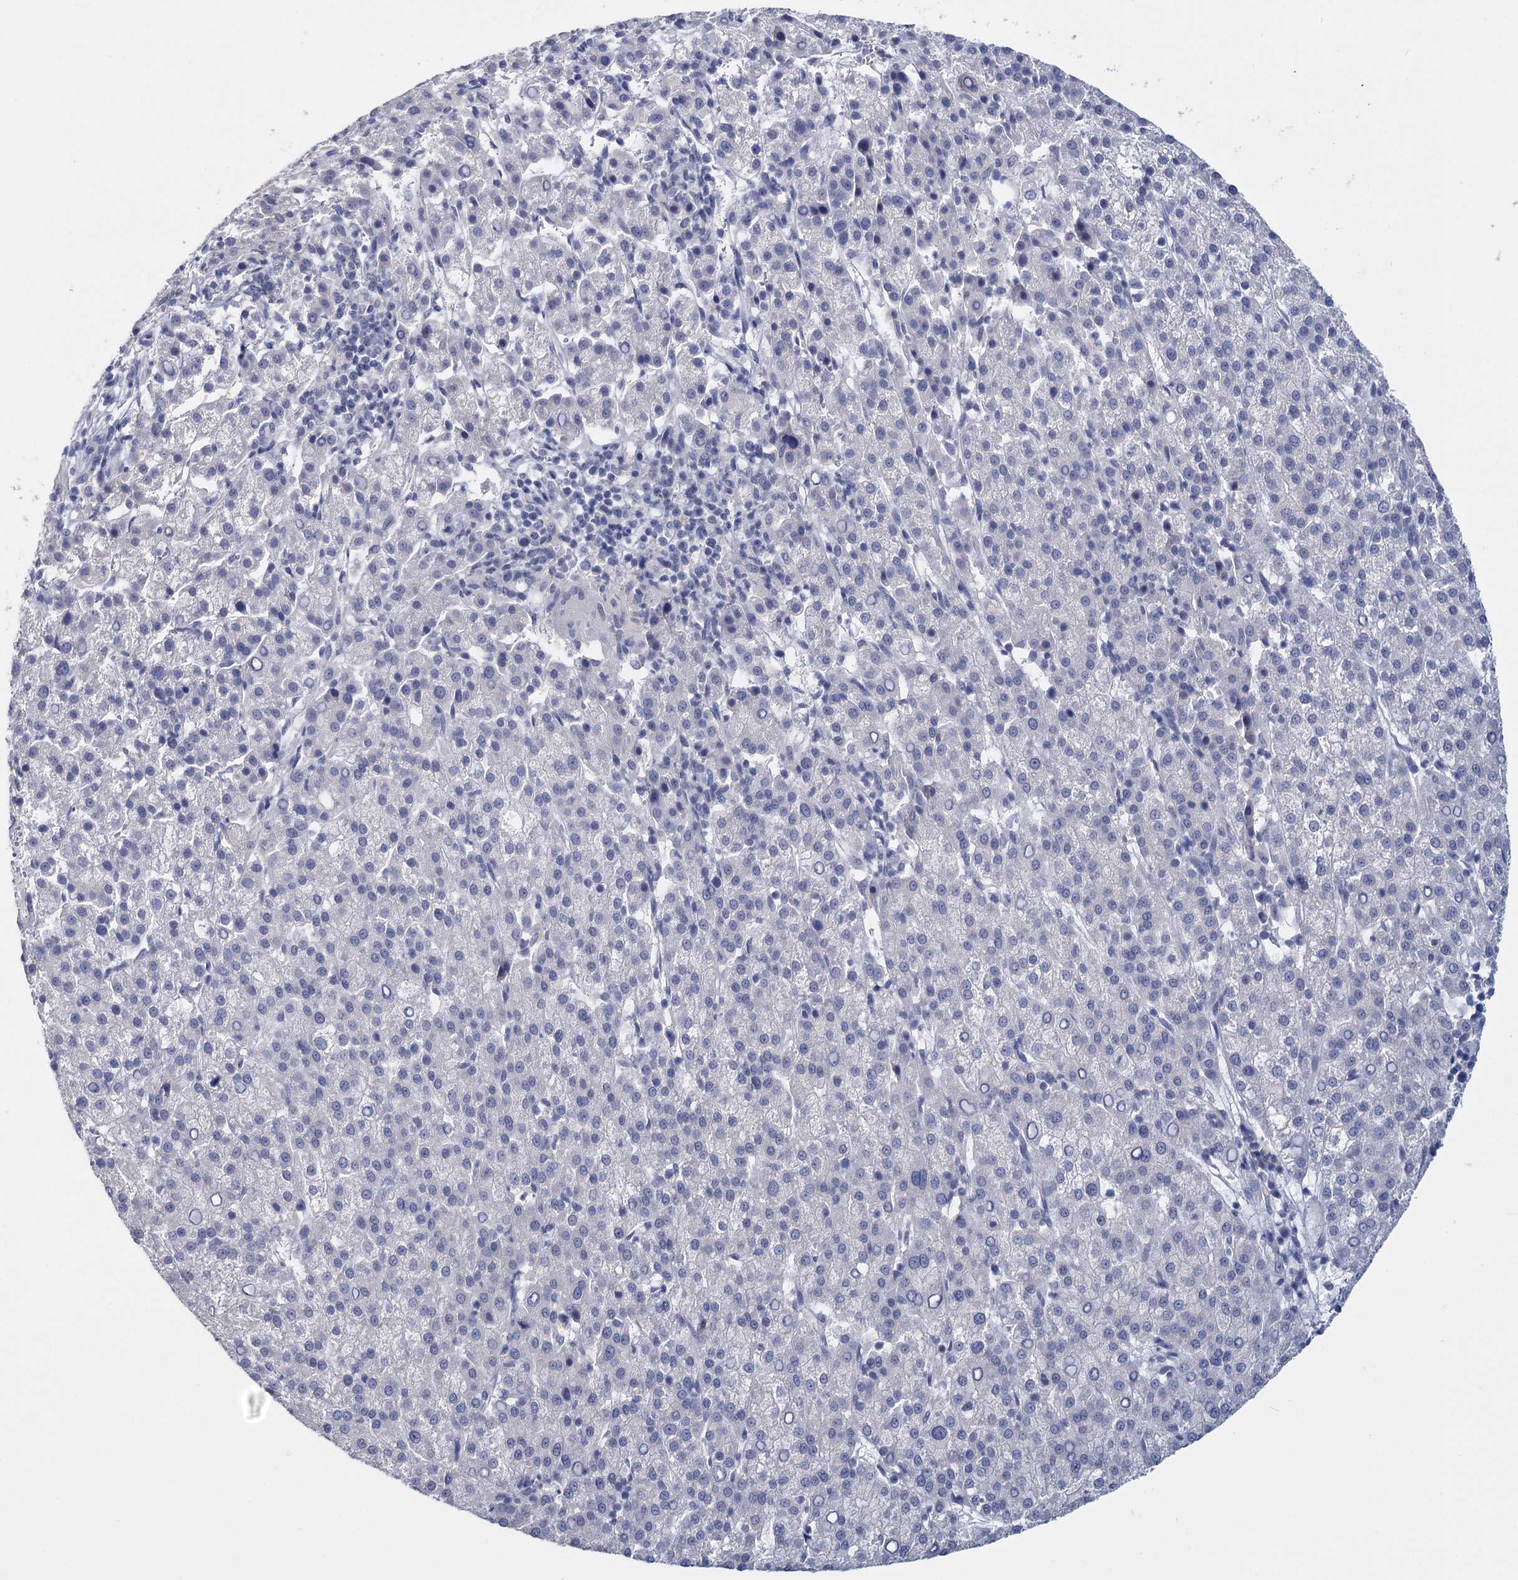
{"staining": {"intensity": "negative", "quantity": "none", "location": "none"}, "tissue": "liver cancer", "cell_type": "Tumor cells", "image_type": "cancer", "snomed": [{"axis": "morphology", "description": "Carcinoma, Hepatocellular, NOS"}, {"axis": "topography", "description": "Liver"}], "caption": "A high-resolution image shows immunohistochemistry staining of liver cancer, which shows no significant positivity in tumor cells.", "gene": "SFN", "patient": {"sex": "female", "age": 58}}